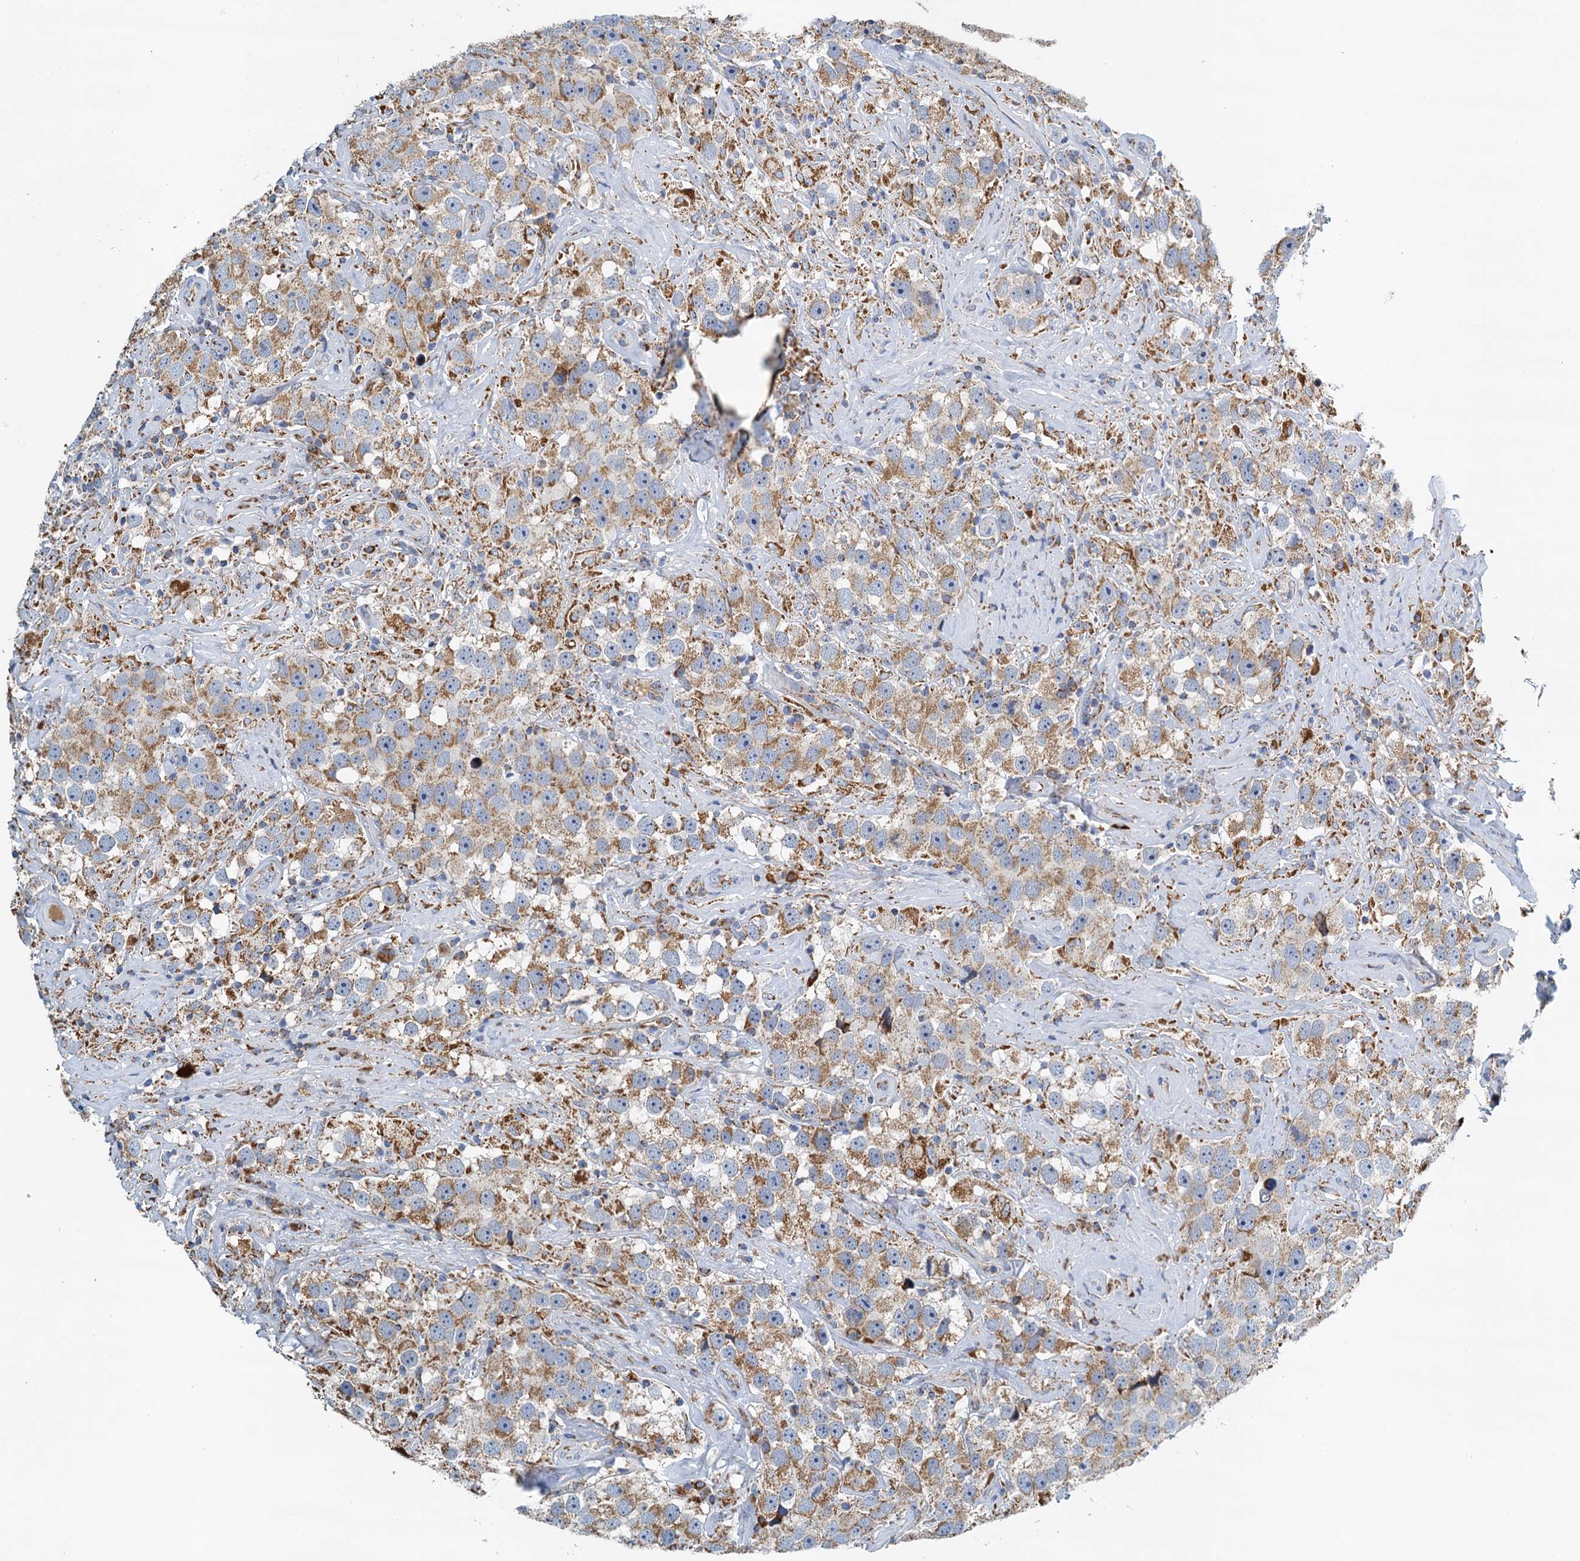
{"staining": {"intensity": "moderate", "quantity": ">75%", "location": "cytoplasmic/membranous"}, "tissue": "testis cancer", "cell_type": "Tumor cells", "image_type": "cancer", "snomed": [{"axis": "morphology", "description": "Seminoma, NOS"}, {"axis": "topography", "description": "Testis"}], "caption": "This is a micrograph of immunohistochemistry staining of seminoma (testis), which shows moderate positivity in the cytoplasmic/membranous of tumor cells.", "gene": "POC1A", "patient": {"sex": "male", "age": 49}}